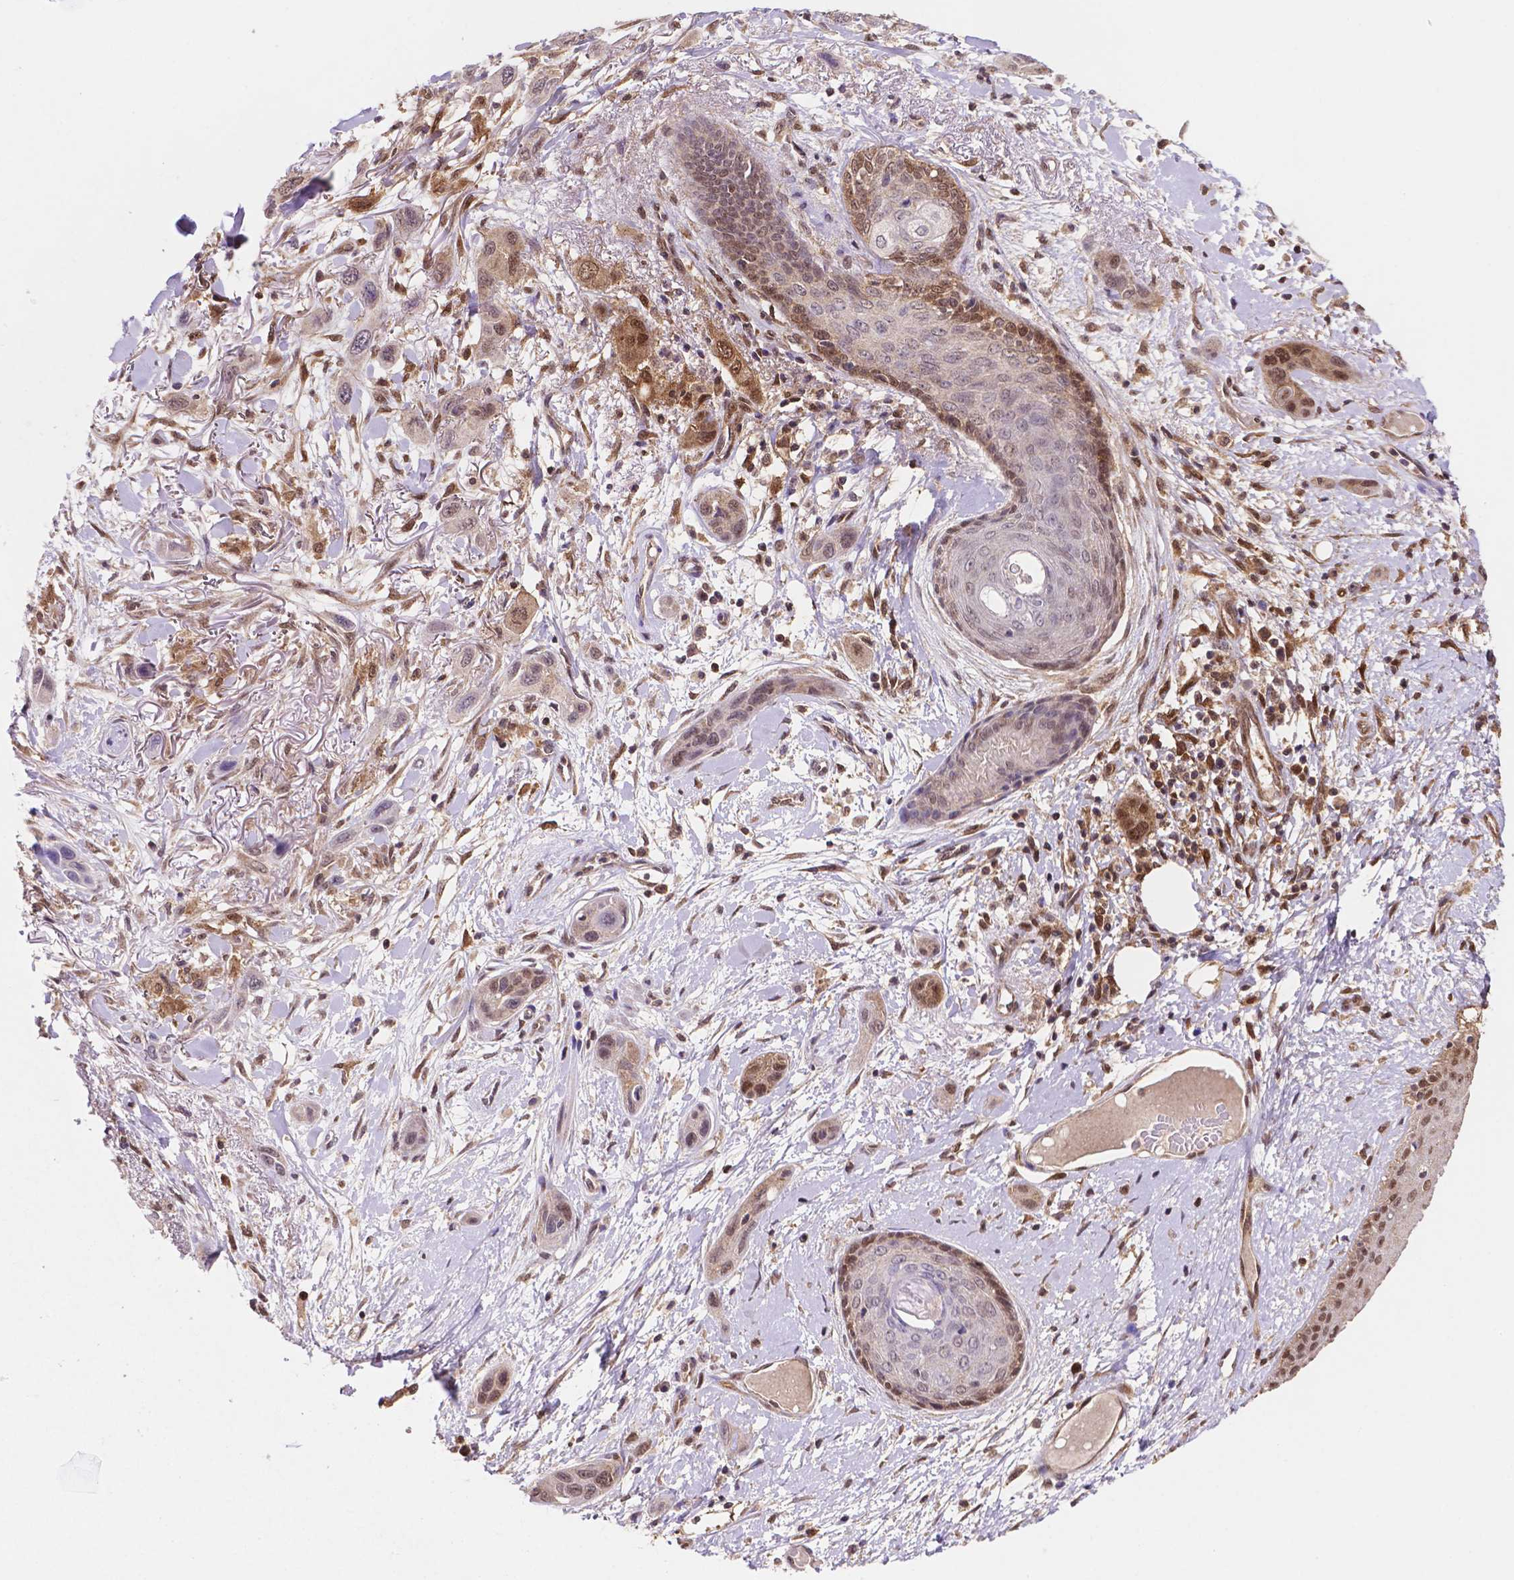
{"staining": {"intensity": "moderate", "quantity": "25%-75%", "location": "cytoplasmic/membranous,nuclear"}, "tissue": "skin cancer", "cell_type": "Tumor cells", "image_type": "cancer", "snomed": [{"axis": "morphology", "description": "Squamous cell carcinoma, NOS"}, {"axis": "topography", "description": "Skin"}], "caption": "Immunohistochemical staining of human skin squamous cell carcinoma reveals moderate cytoplasmic/membranous and nuclear protein positivity in about 25%-75% of tumor cells. (DAB IHC, brown staining for protein, blue staining for nuclei).", "gene": "UBE2L6", "patient": {"sex": "male", "age": 79}}